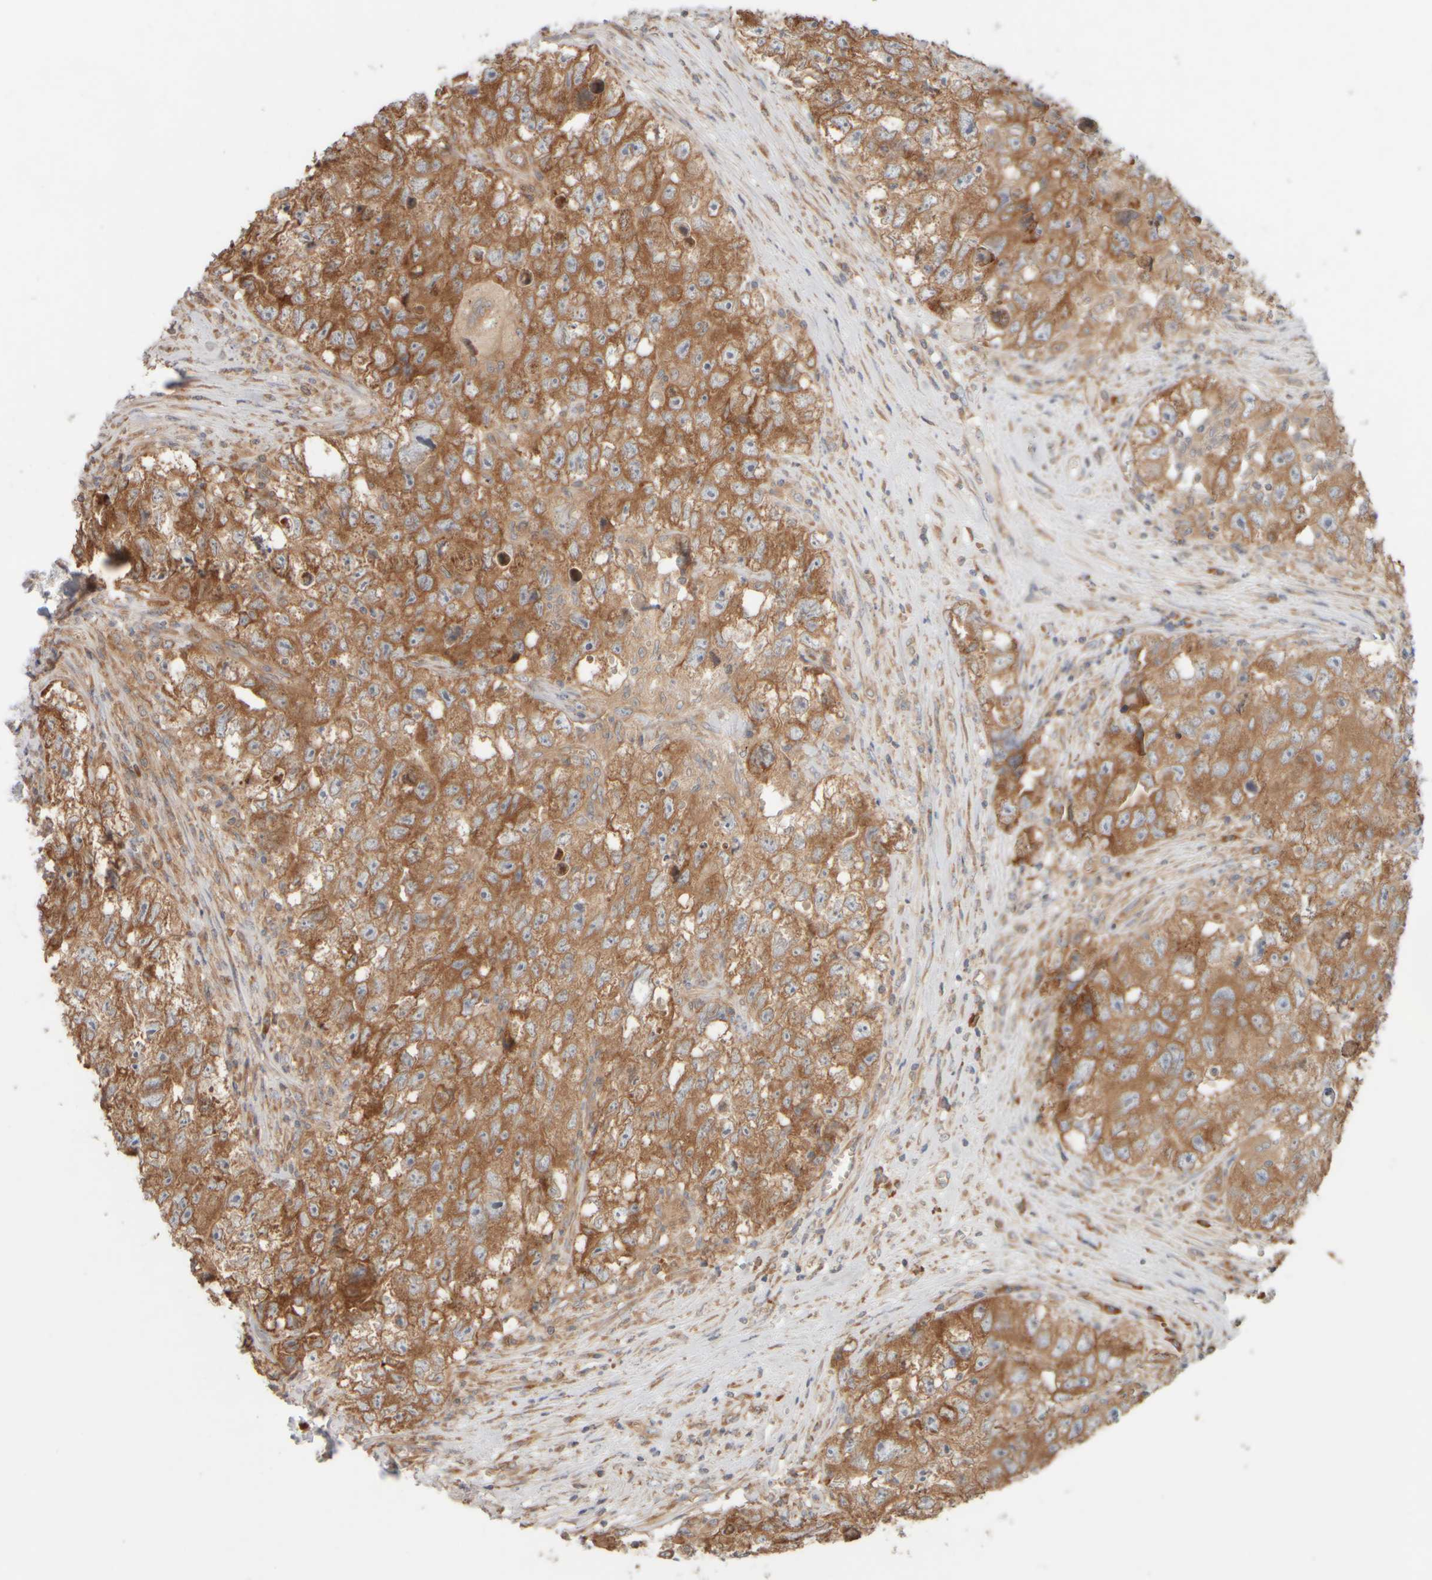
{"staining": {"intensity": "moderate", "quantity": ">75%", "location": "cytoplasmic/membranous"}, "tissue": "testis cancer", "cell_type": "Tumor cells", "image_type": "cancer", "snomed": [{"axis": "morphology", "description": "Seminoma, NOS"}, {"axis": "morphology", "description": "Carcinoma, Embryonal, NOS"}, {"axis": "topography", "description": "Testis"}], "caption": "Immunohistochemistry (IHC) (DAB) staining of testis cancer (embryonal carcinoma) displays moderate cytoplasmic/membranous protein staining in about >75% of tumor cells.", "gene": "EIF2B3", "patient": {"sex": "male", "age": 43}}